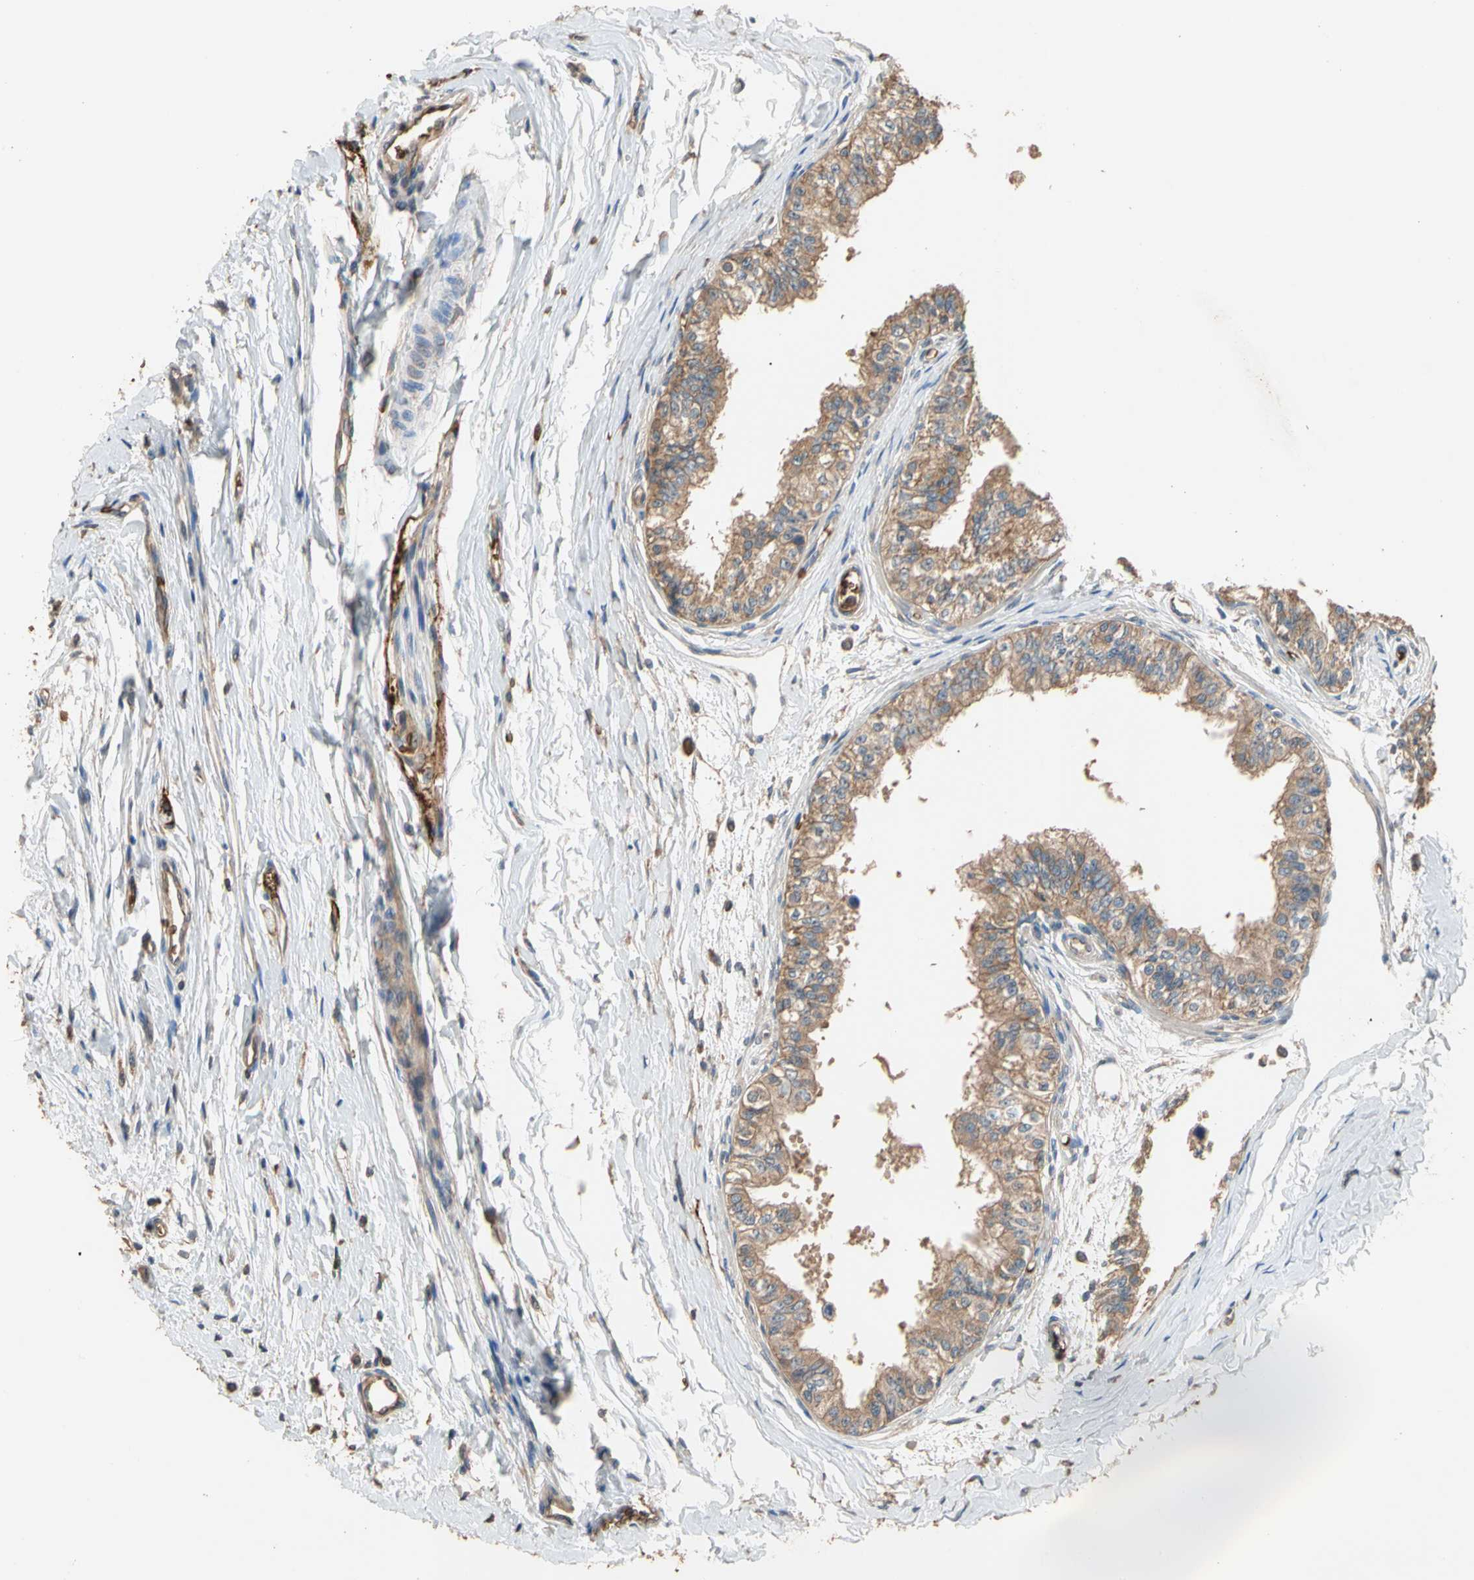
{"staining": {"intensity": "moderate", "quantity": ">75%", "location": "cytoplasmic/membranous"}, "tissue": "epididymis", "cell_type": "Glandular cells", "image_type": "normal", "snomed": [{"axis": "morphology", "description": "Normal tissue, NOS"}, {"axis": "morphology", "description": "Adenocarcinoma, metastatic, NOS"}, {"axis": "topography", "description": "Testis"}, {"axis": "topography", "description": "Epididymis"}], "caption": "Glandular cells display medium levels of moderate cytoplasmic/membranous expression in approximately >75% of cells in benign human epididymis.", "gene": "RIOK2", "patient": {"sex": "male", "age": 26}}